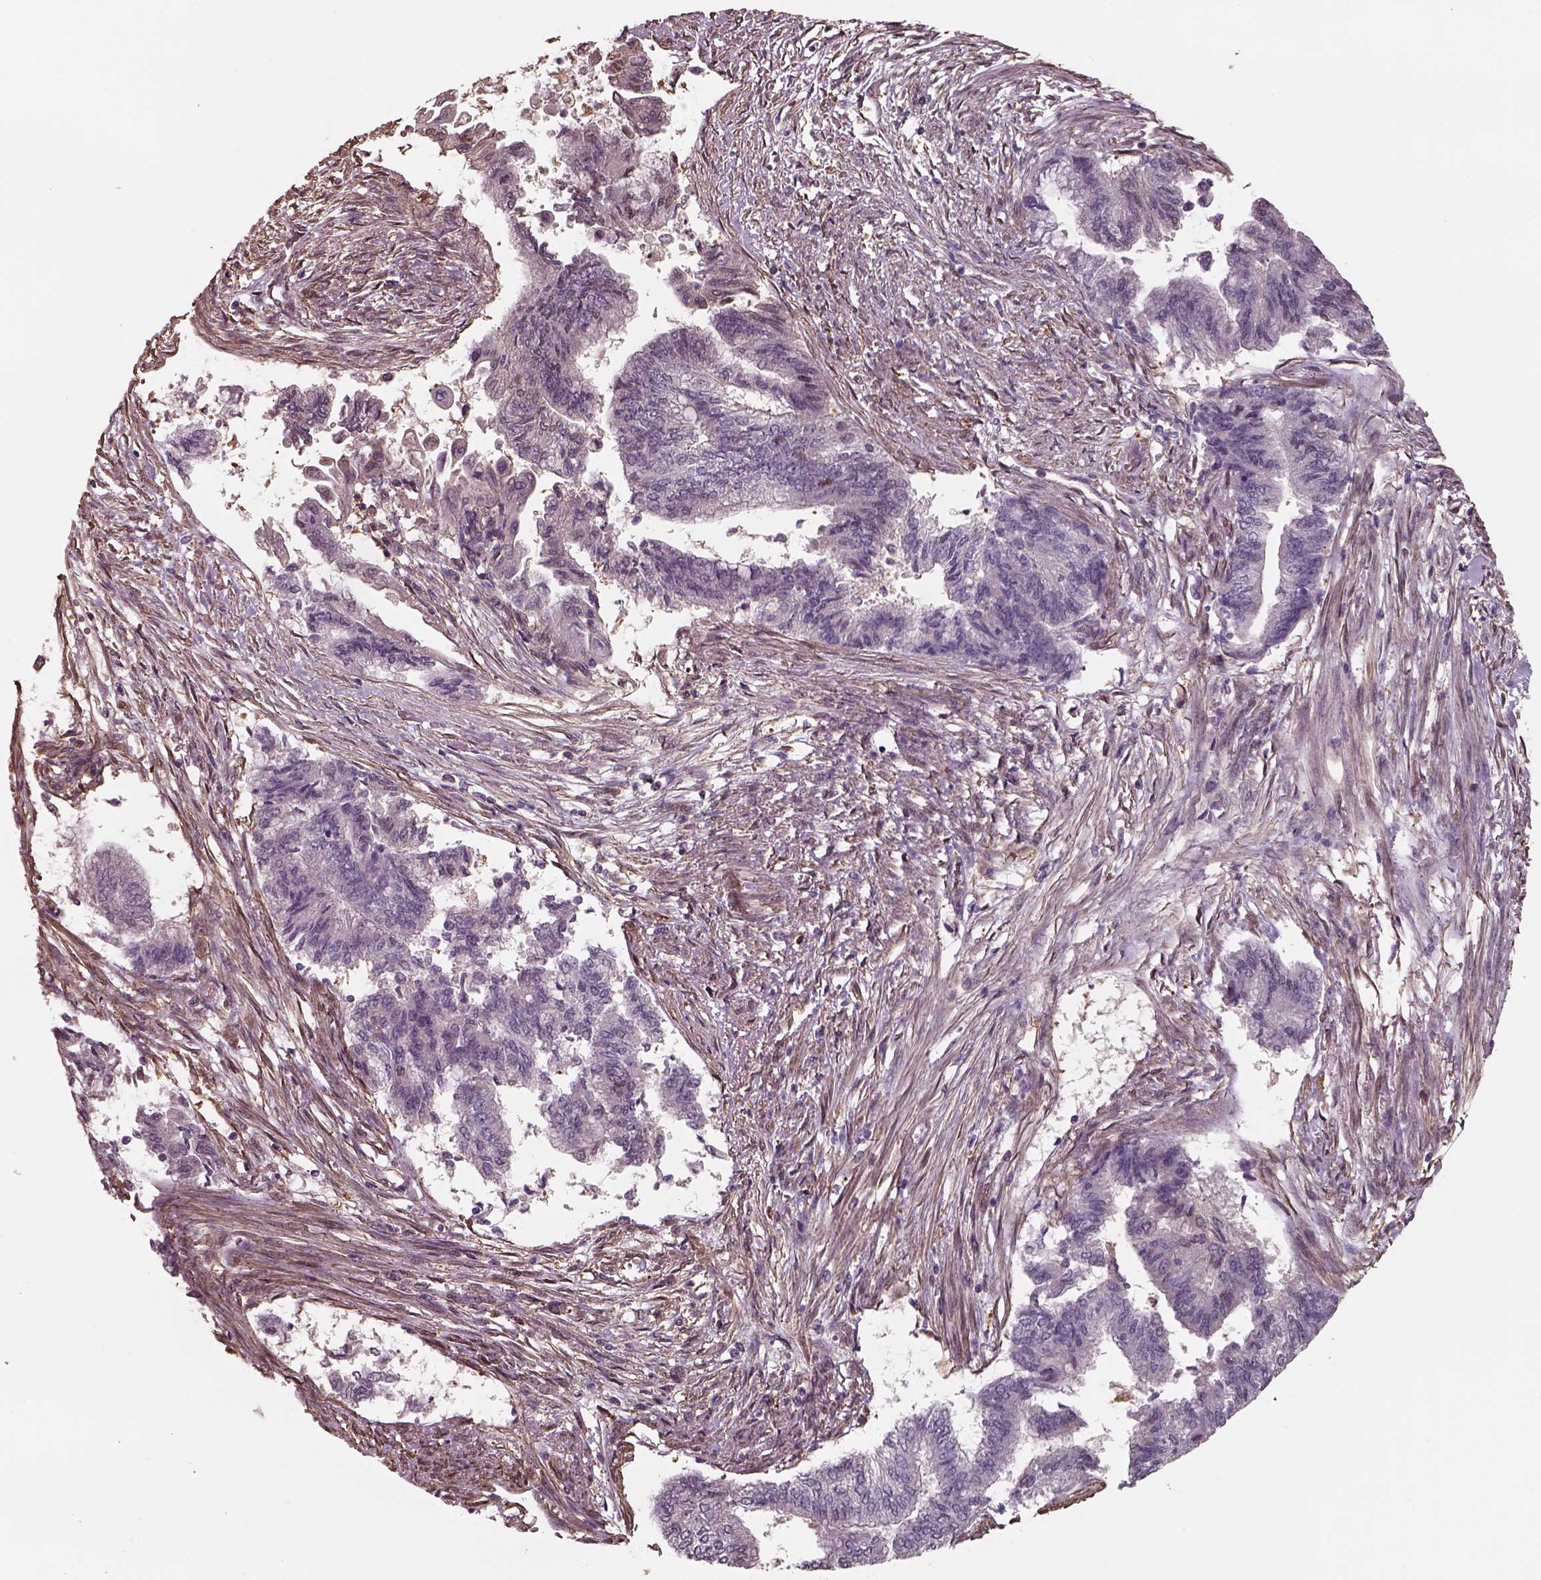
{"staining": {"intensity": "negative", "quantity": "none", "location": "none"}, "tissue": "endometrial cancer", "cell_type": "Tumor cells", "image_type": "cancer", "snomed": [{"axis": "morphology", "description": "Adenocarcinoma, NOS"}, {"axis": "topography", "description": "Endometrium"}], "caption": "Immunohistochemistry histopathology image of adenocarcinoma (endometrial) stained for a protein (brown), which shows no expression in tumor cells.", "gene": "ISYNA1", "patient": {"sex": "female", "age": 65}}